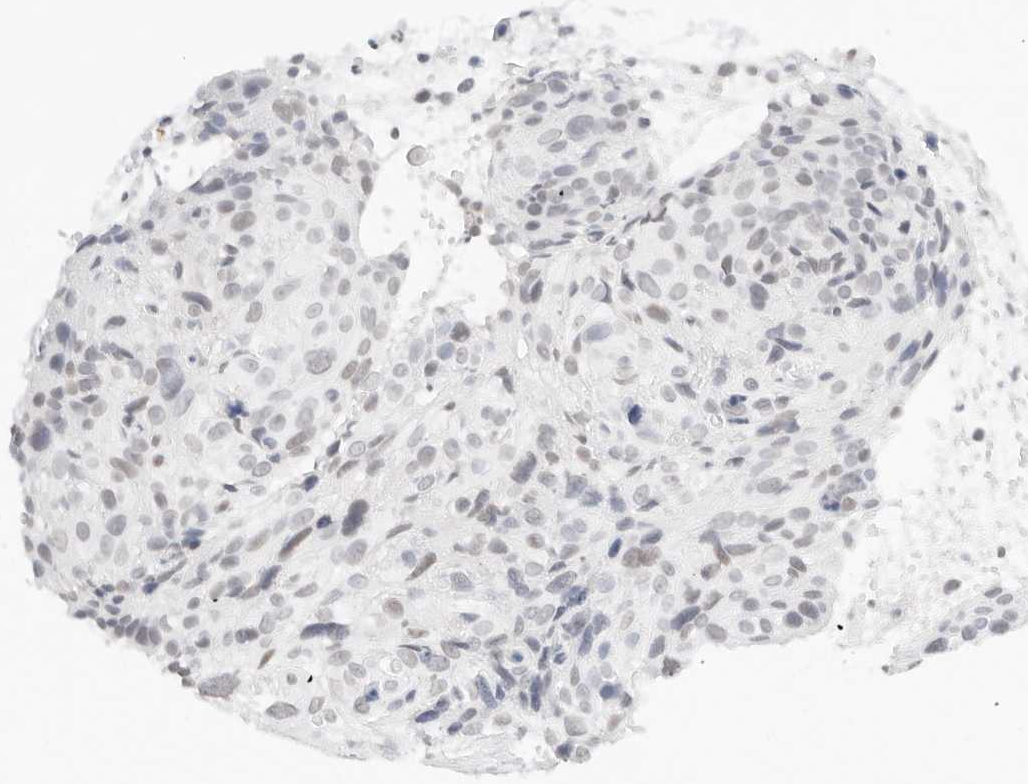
{"staining": {"intensity": "negative", "quantity": "none", "location": "none"}, "tissue": "cervical cancer", "cell_type": "Tumor cells", "image_type": "cancer", "snomed": [{"axis": "morphology", "description": "Squamous cell carcinoma, NOS"}, {"axis": "topography", "description": "Cervix"}], "caption": "Immunohistochemical staining of squamous cell carcinoma (cervical) shows no significant positivity in tumor cells.", "gene": "FBLN5", "patient": {"sex": "female", "age": 74}}